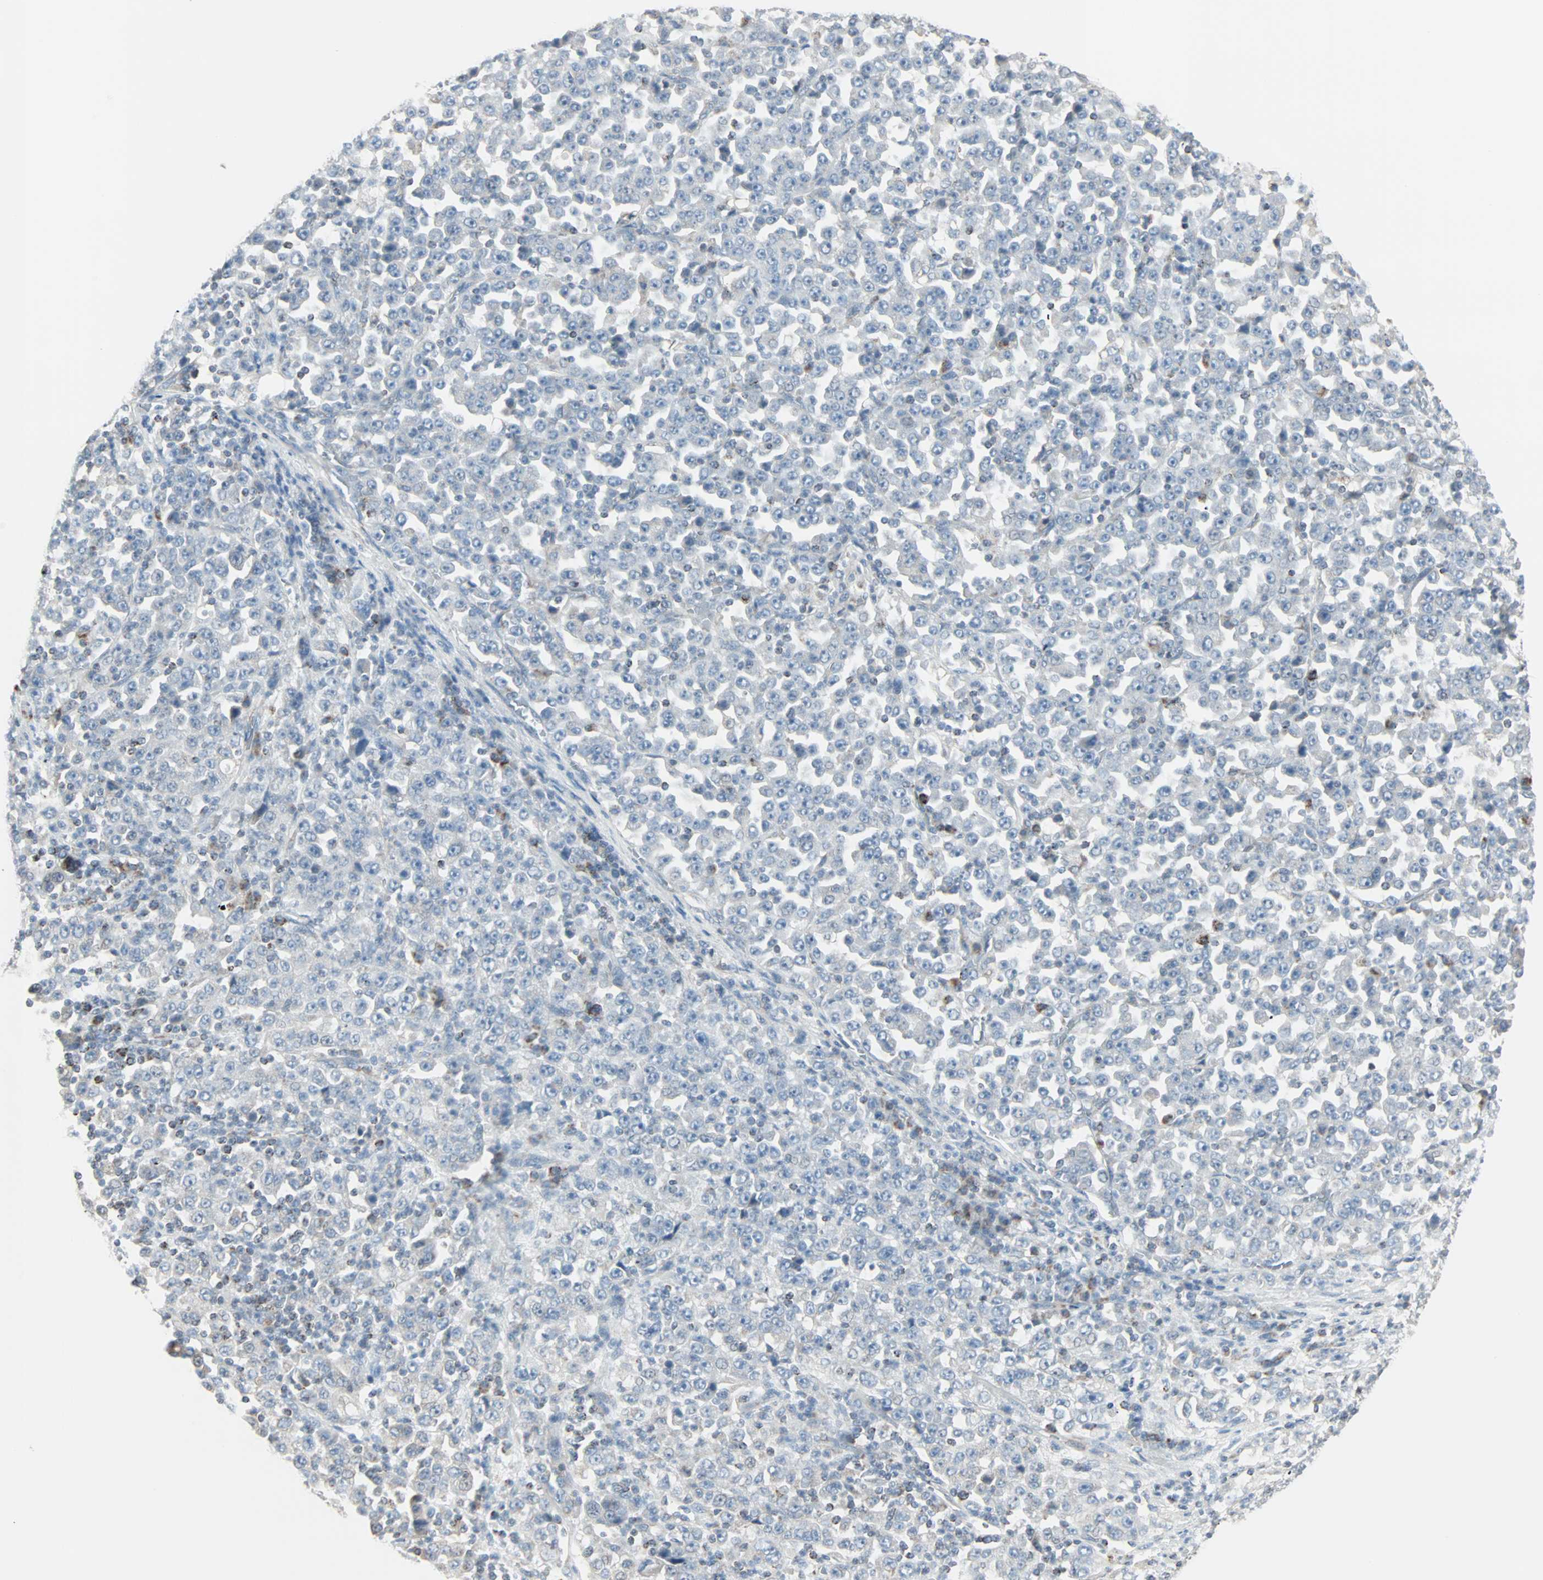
{"staining": {"intensity": "negative", "quantity": "none", "location": "none"}, "tissue": "stomach cancer", "cell_type": "Tumor cells", "image_type": "cancer", "snomed": [{"axis": "morphology", "description": "Normal tissue, NOS"}, {"axis": "morphology", "description": "Adenocarcinoma, NOS"}, {"axis": "topography", "description": "Stomach, upper"}, {"axis": "topography", "description": "Stomach"}], "caption": "Immunohistochemical staining of adenocarcinoma (stomach) shows no significant staining in tumor cells.", "gene": "IDH2", "patient": {"sex": "male", "age": 59}}